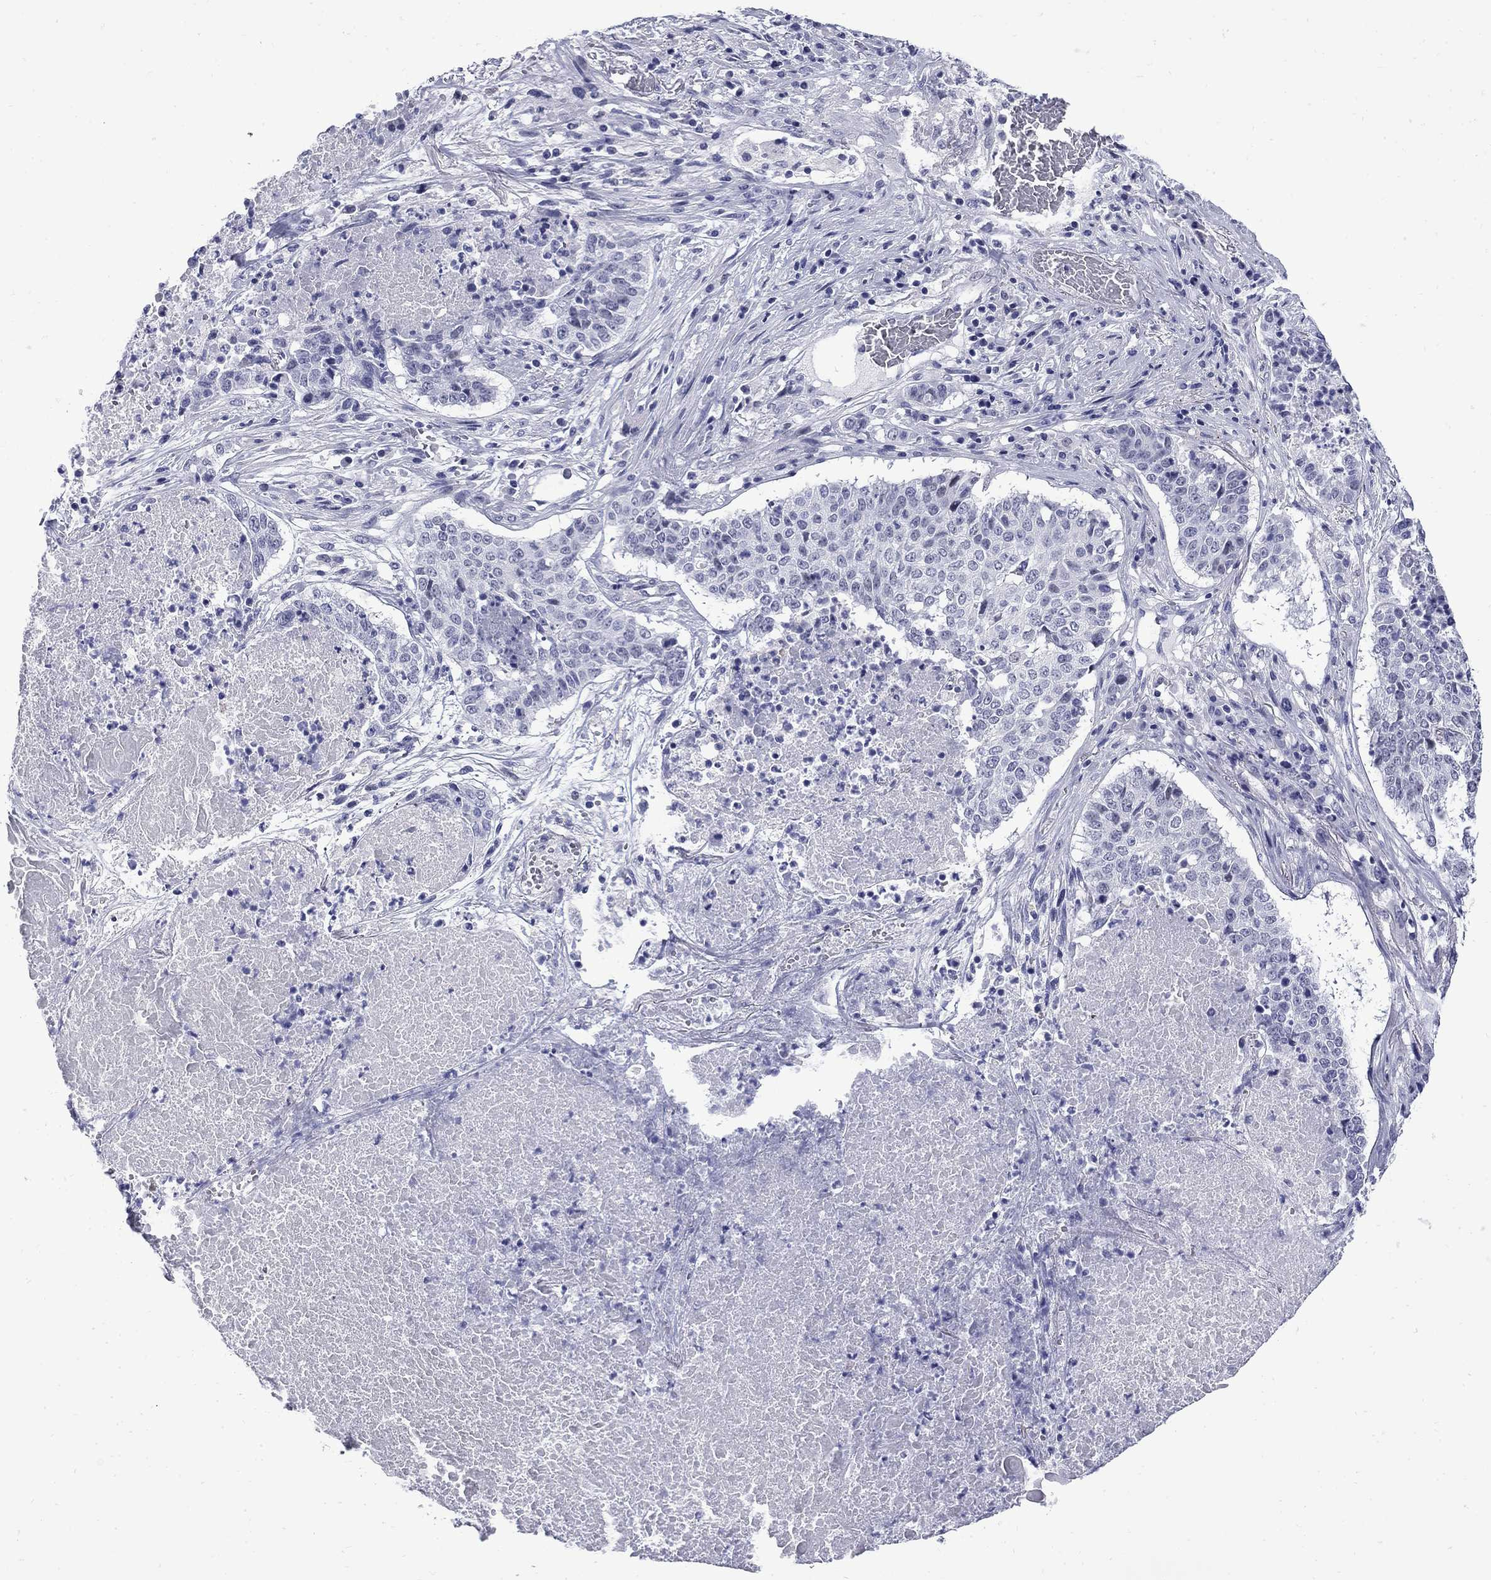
{"staining": {"intensity": "negative", "quantity": "none", "location": "none"}, "tissue": "lung cancer", "cell_type": "Tumor cells", "image_type": "cancer", "snomed": [{"axis": "morphology", "description": "Squamous cell carcinoma, NOS"}, {"axis": "topography", "description": "Lung"}], "caption": "DAB immunohistochemical staining of lung cancer (squamous cell carcinoma) exhibits no significant staining in tumor cells.", "gene": "MGARP", "patient": {"sex": "male", "age": 64}}